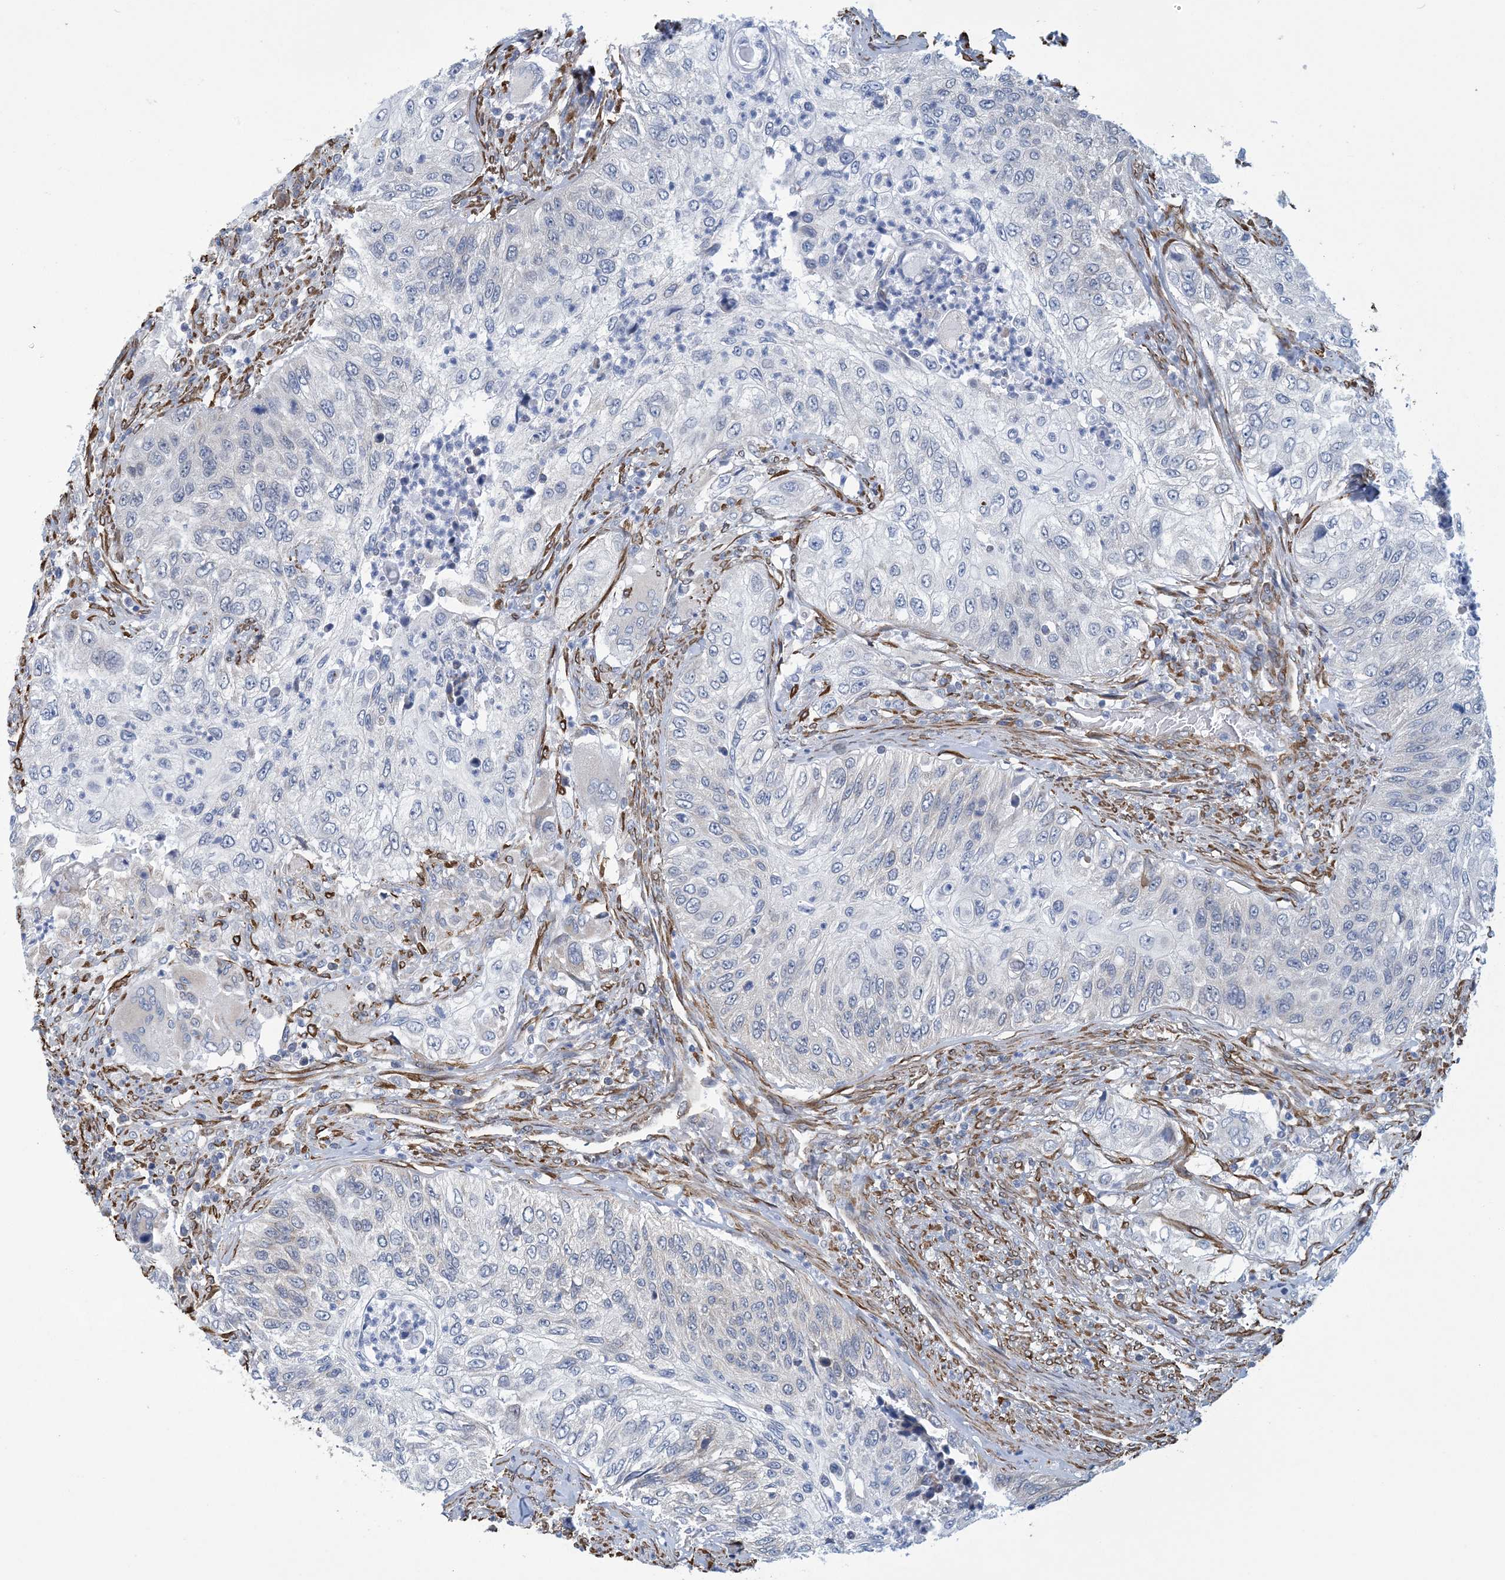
{"staining": {"intensity": "negative", "quantity": "none", "location": "none"}, "tissue": "urothelial cancer", "cell_type": "Tumor cells", "image_type": "cancer", "snomed": [{"axis": "morphology", "description": "Urothelial carcinoma, High grade"}, {"axis": "topography", "description": "Urinary bladder"}], "caption": "Immunohistochemistry (IHC) micrograph of human urothelial cancer stained for a protein (brown), which exhibits no staining in tumor cells. Brightfield microscopy of immunohistochemistry stained with DAB (brown) and hematoxylin (blue), captured at high magnification.", "gene": "CCDC14", "patient": {"sex": "female", "age": 60}}